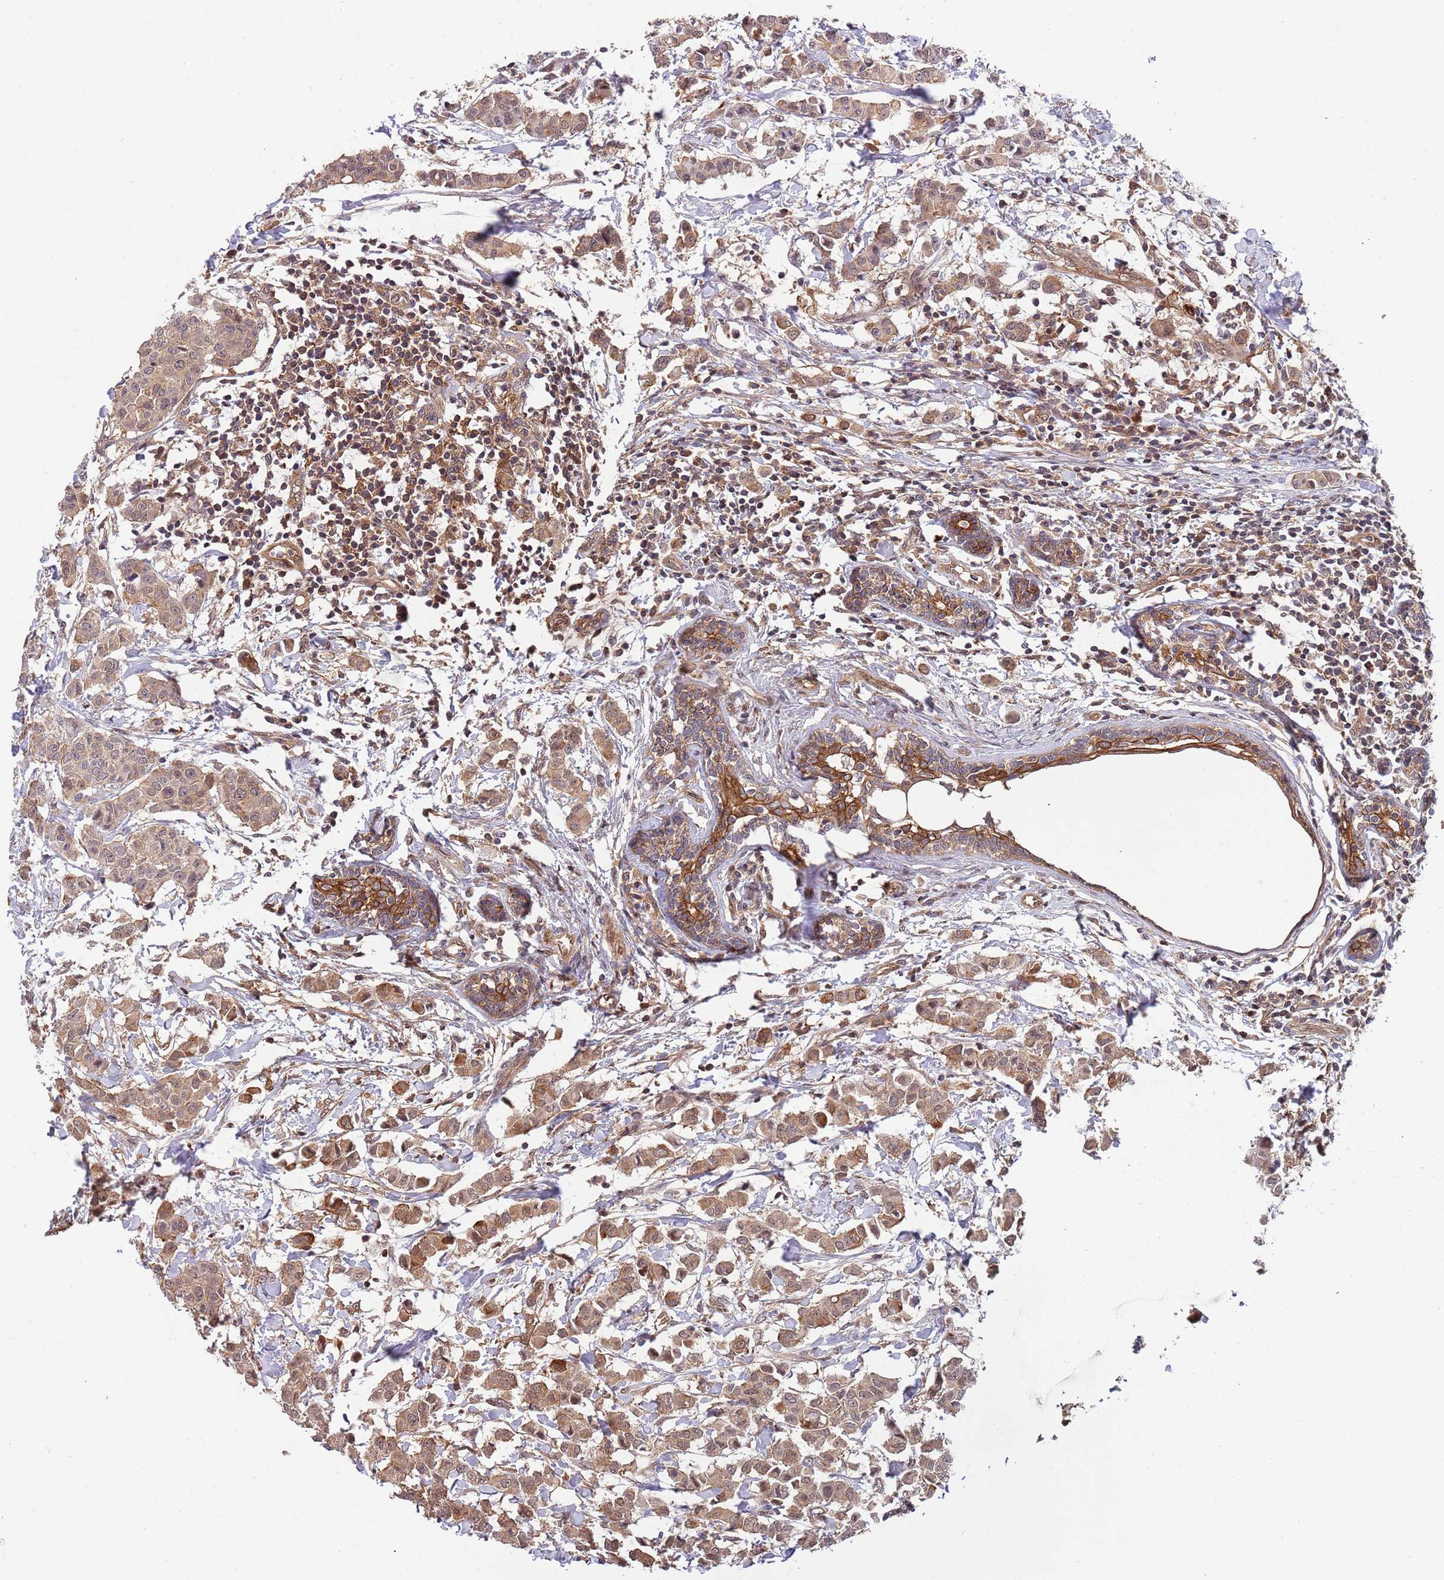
{"staining": {"intensity": "moderate", "quantity": ">75%", "location": "cytoplasmic/membranous"}, "tissue": "breast cancer", "cell_type": "Tumor cells", "image_type": "cancer", "snomed": [{"axis": "morphology", "description": "Duct carcinoma"}, {"axis": "topography", "description": "Breast"}], "caption": "DAB immunohistochemical staining of human breast cancer exhibits moderate cytoplasmic/membranous protein positivity in about >75% of tumor cells.", "gene": "GSDMD", "patient": {"sex": "female", "age": 40}}